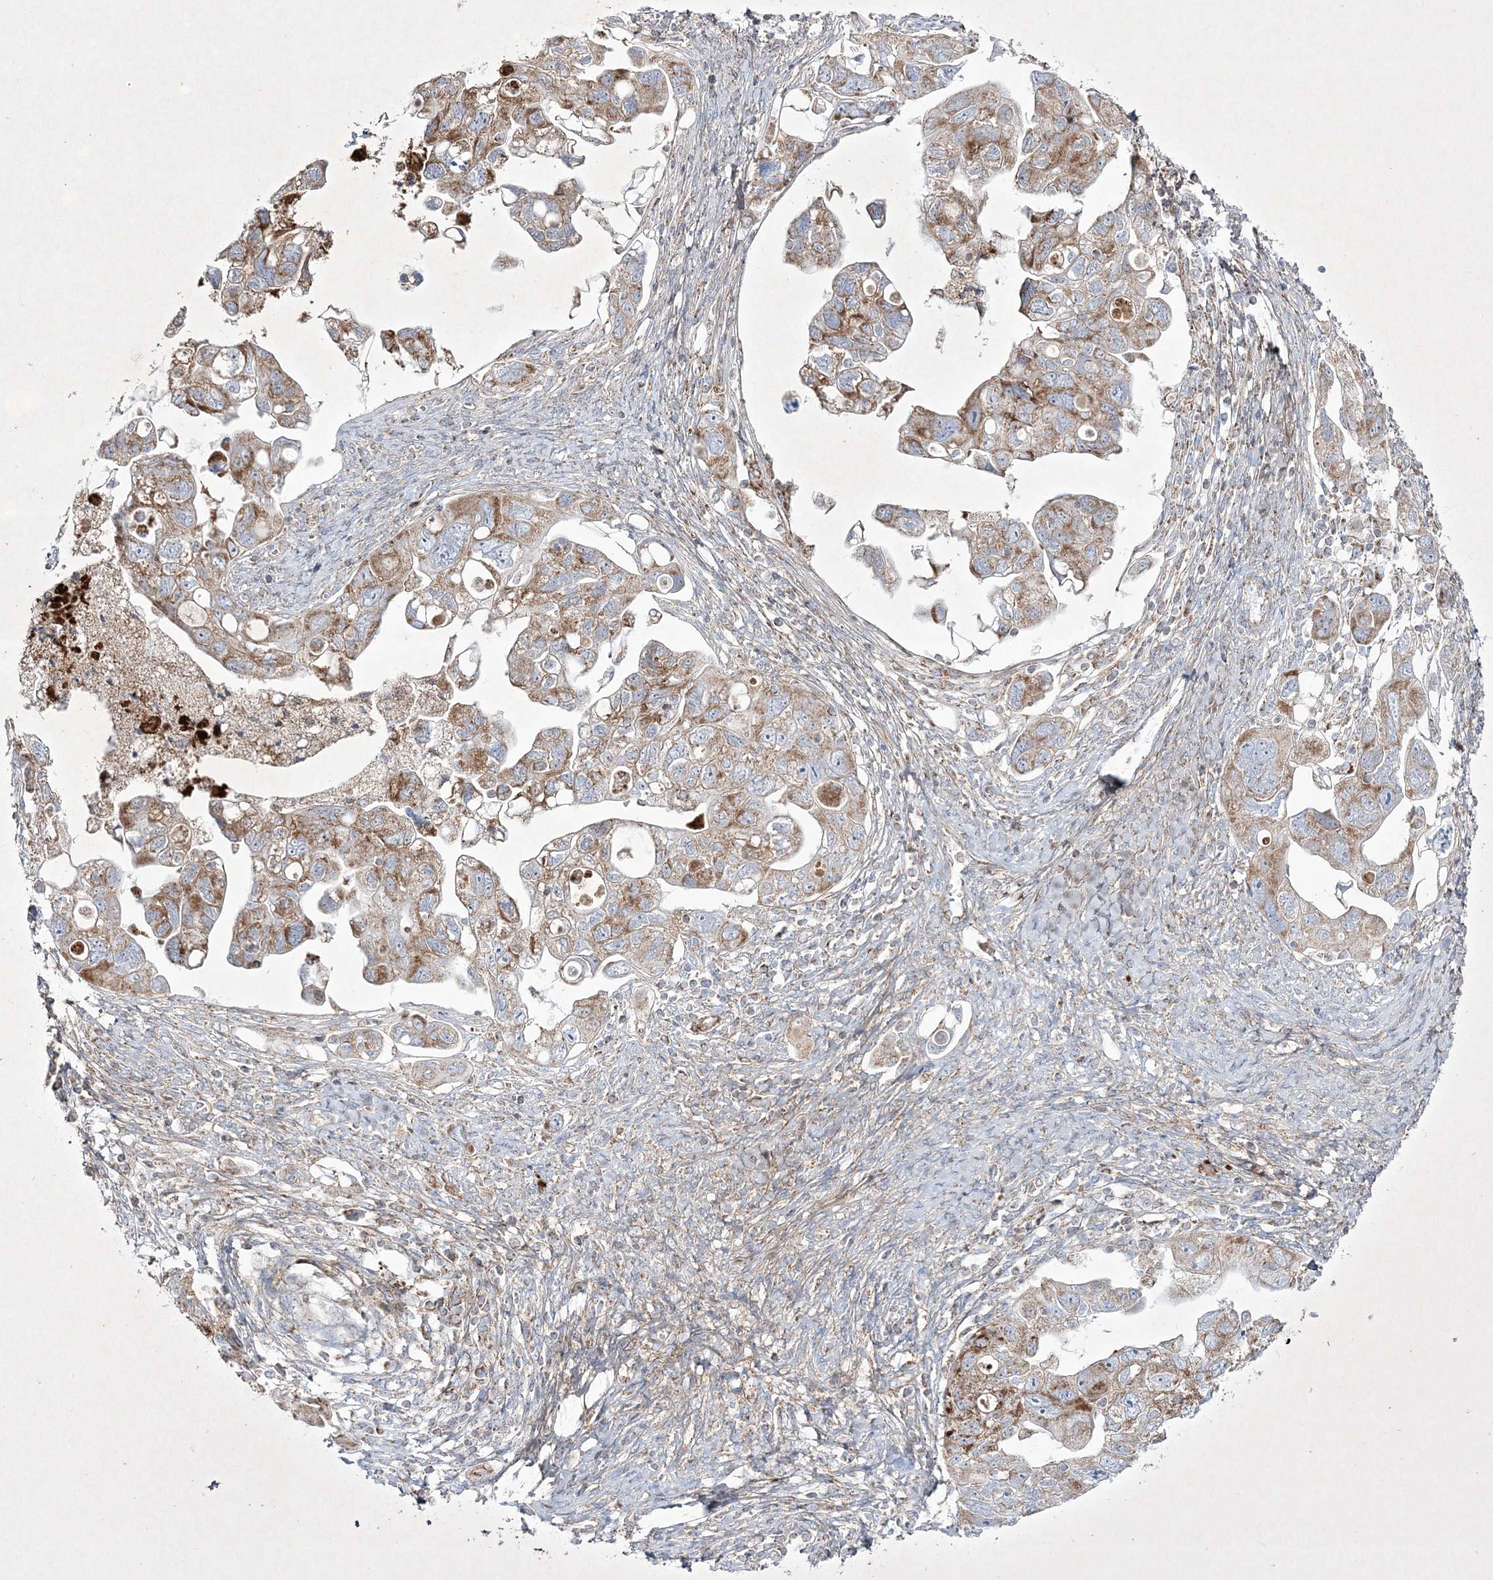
{"staining": {"intensity": "moderate", "quantity": ">75%", "location": "cytoplasmic/membranous"}, "tissue": "ovarian cancer", "cell_type": "Tumor cells", "image_type": "cancer", "snomed": [{"axis": "morphology", "description": "Carcinoma, NOS"}, {"axis": "morphology", "description": "Cystadenocarcinoma, serous, NOS"}, {"axis": "topography", "description": "Ovary"}], "caption": "This is a histology image of immunohistochemistry staining of ovarian cancer, which shows moderate staining in the cytoplasmic/membranous of tumor cells.", "gene": "RICTOR", "patient": {"sex": "female", "age": 69}}